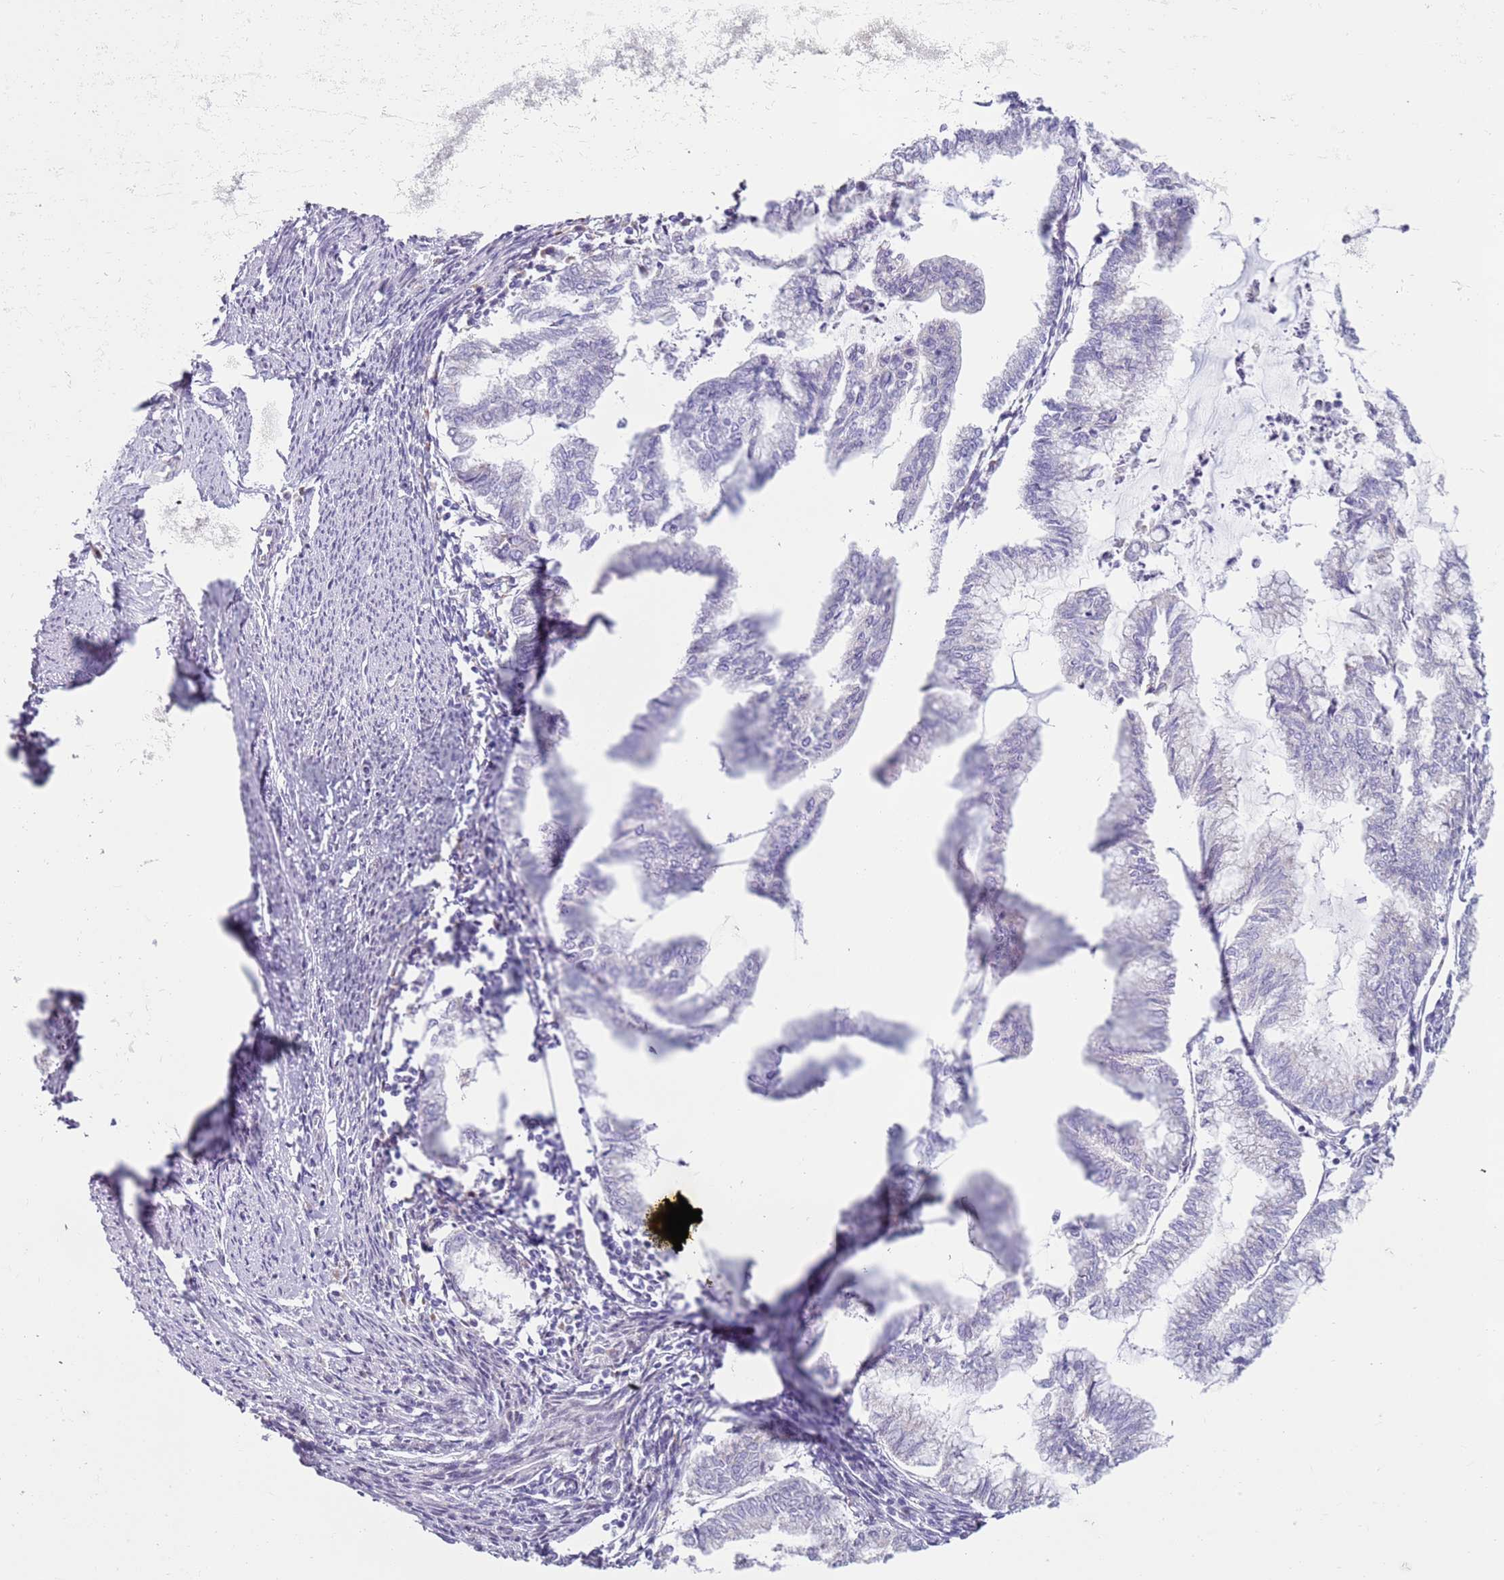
{"staining": {"intensity": "negative", "quantity": "none", "location": "none"}, "tissue": "endometrial cancer", "cell_type": "Tumor cells", "image_type": "cancer", "snomed": [{"axis": "morphology", "description": "Adenocarcinoma, NOS"}, {"axis": "topography", "description": "Endometrium"}], "caption": "Image shows no significant protein positivity in tumor cells of endometrial cancer.", "gene": "OAF", "patient": {"sex": "female", "age": 79}}